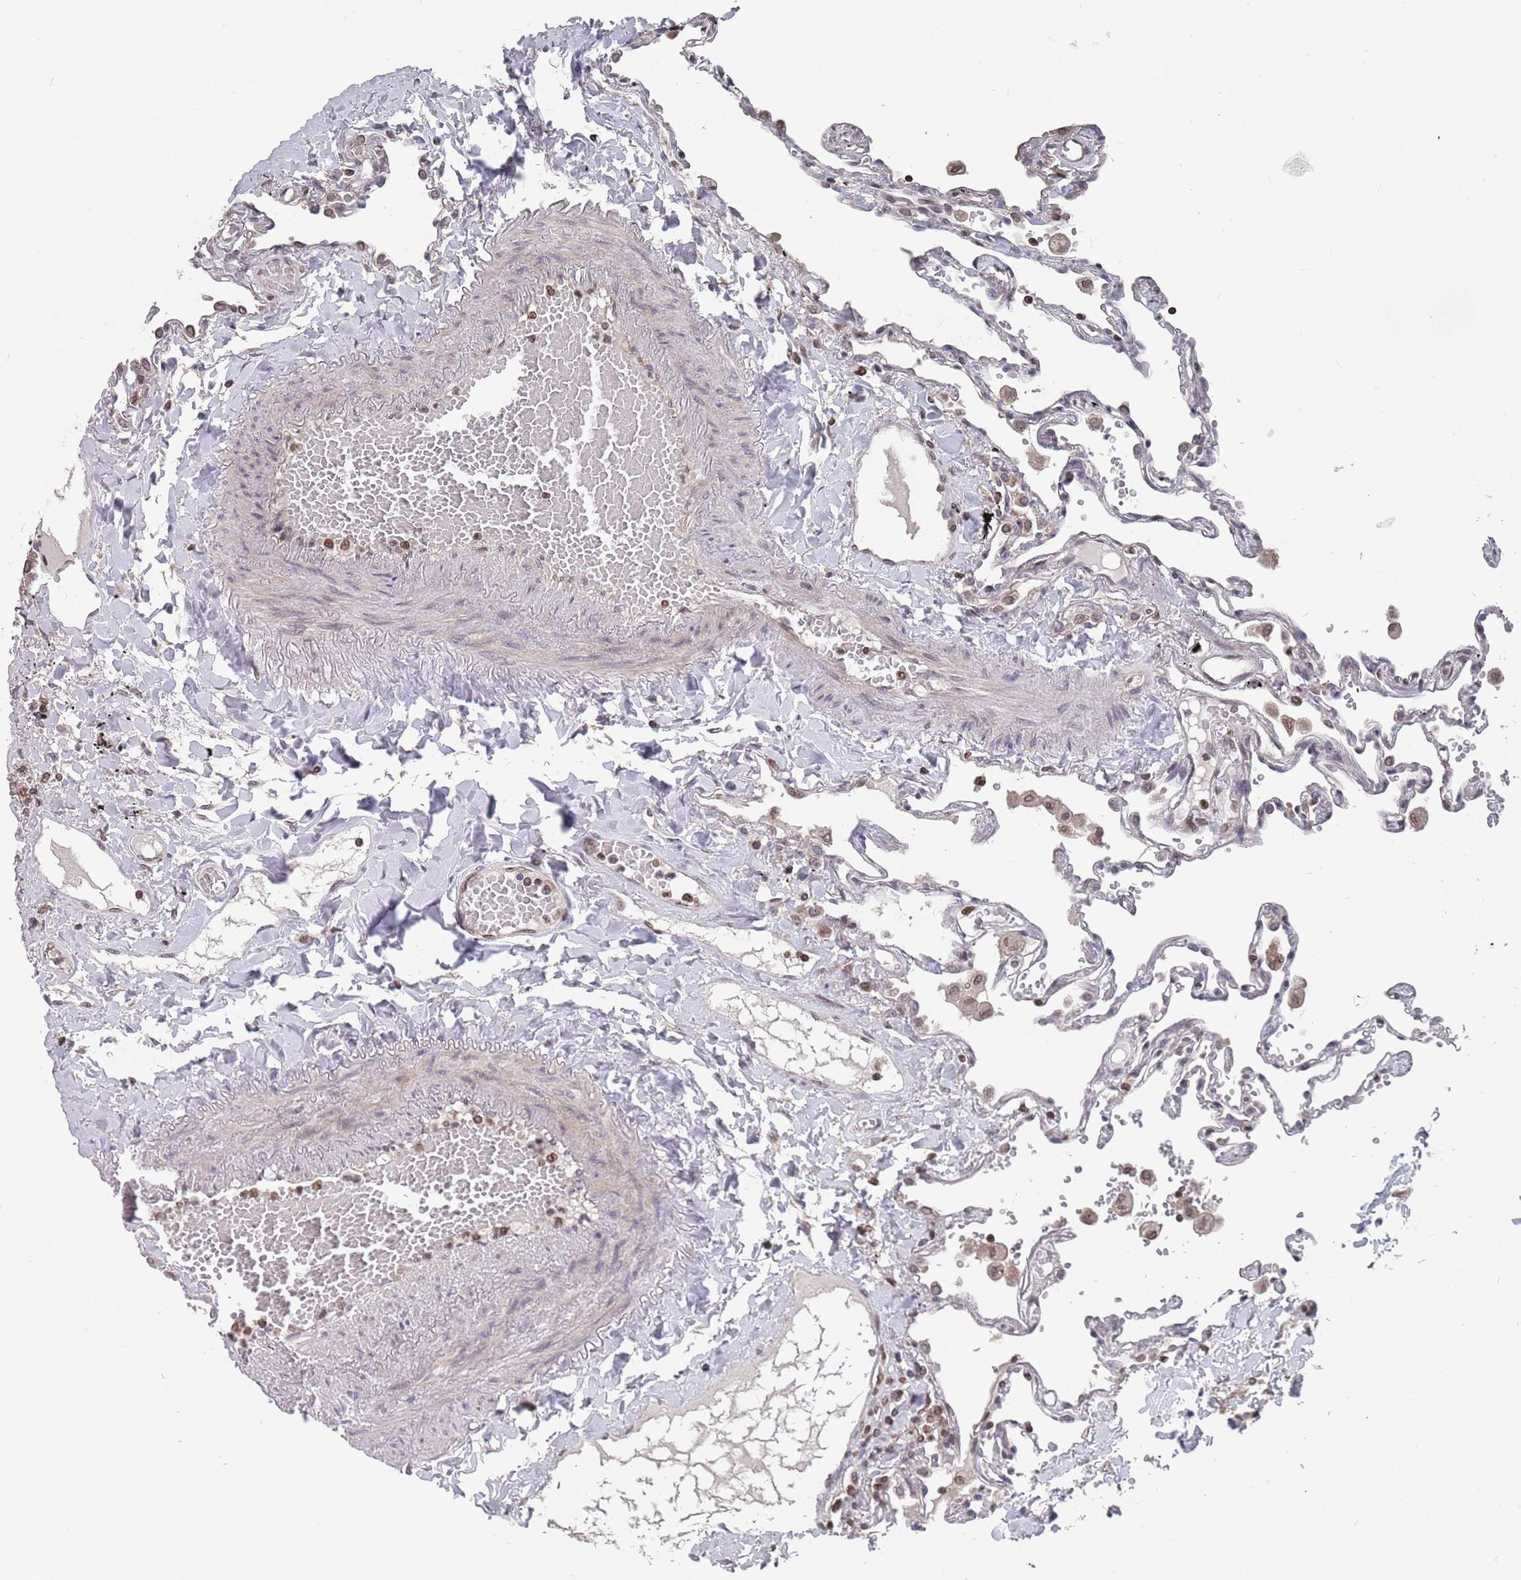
{"staining": {"intensity": "negative", "quantity": "none", "location": "none"}, "tissue": "lung", "cell_type": "Alveolar cells", "image_type": "normal", "snomed": [{"axis": "morphology", "description": "Normal tissue, NOS"}, {"axis": "topography", "description": "Lung"}], "caption": "Micrograph shows no significant protein staining in alveolar cells of benign lung. (Stains: DAB (3,3'-diaminobenzidine) immunohistochemistry with hematoxylin counter stain, Microscopy: brightfield microscopy at high magnification).", "gene": "SDHAF3", "patient": {"sex": "female", "age": 67}}